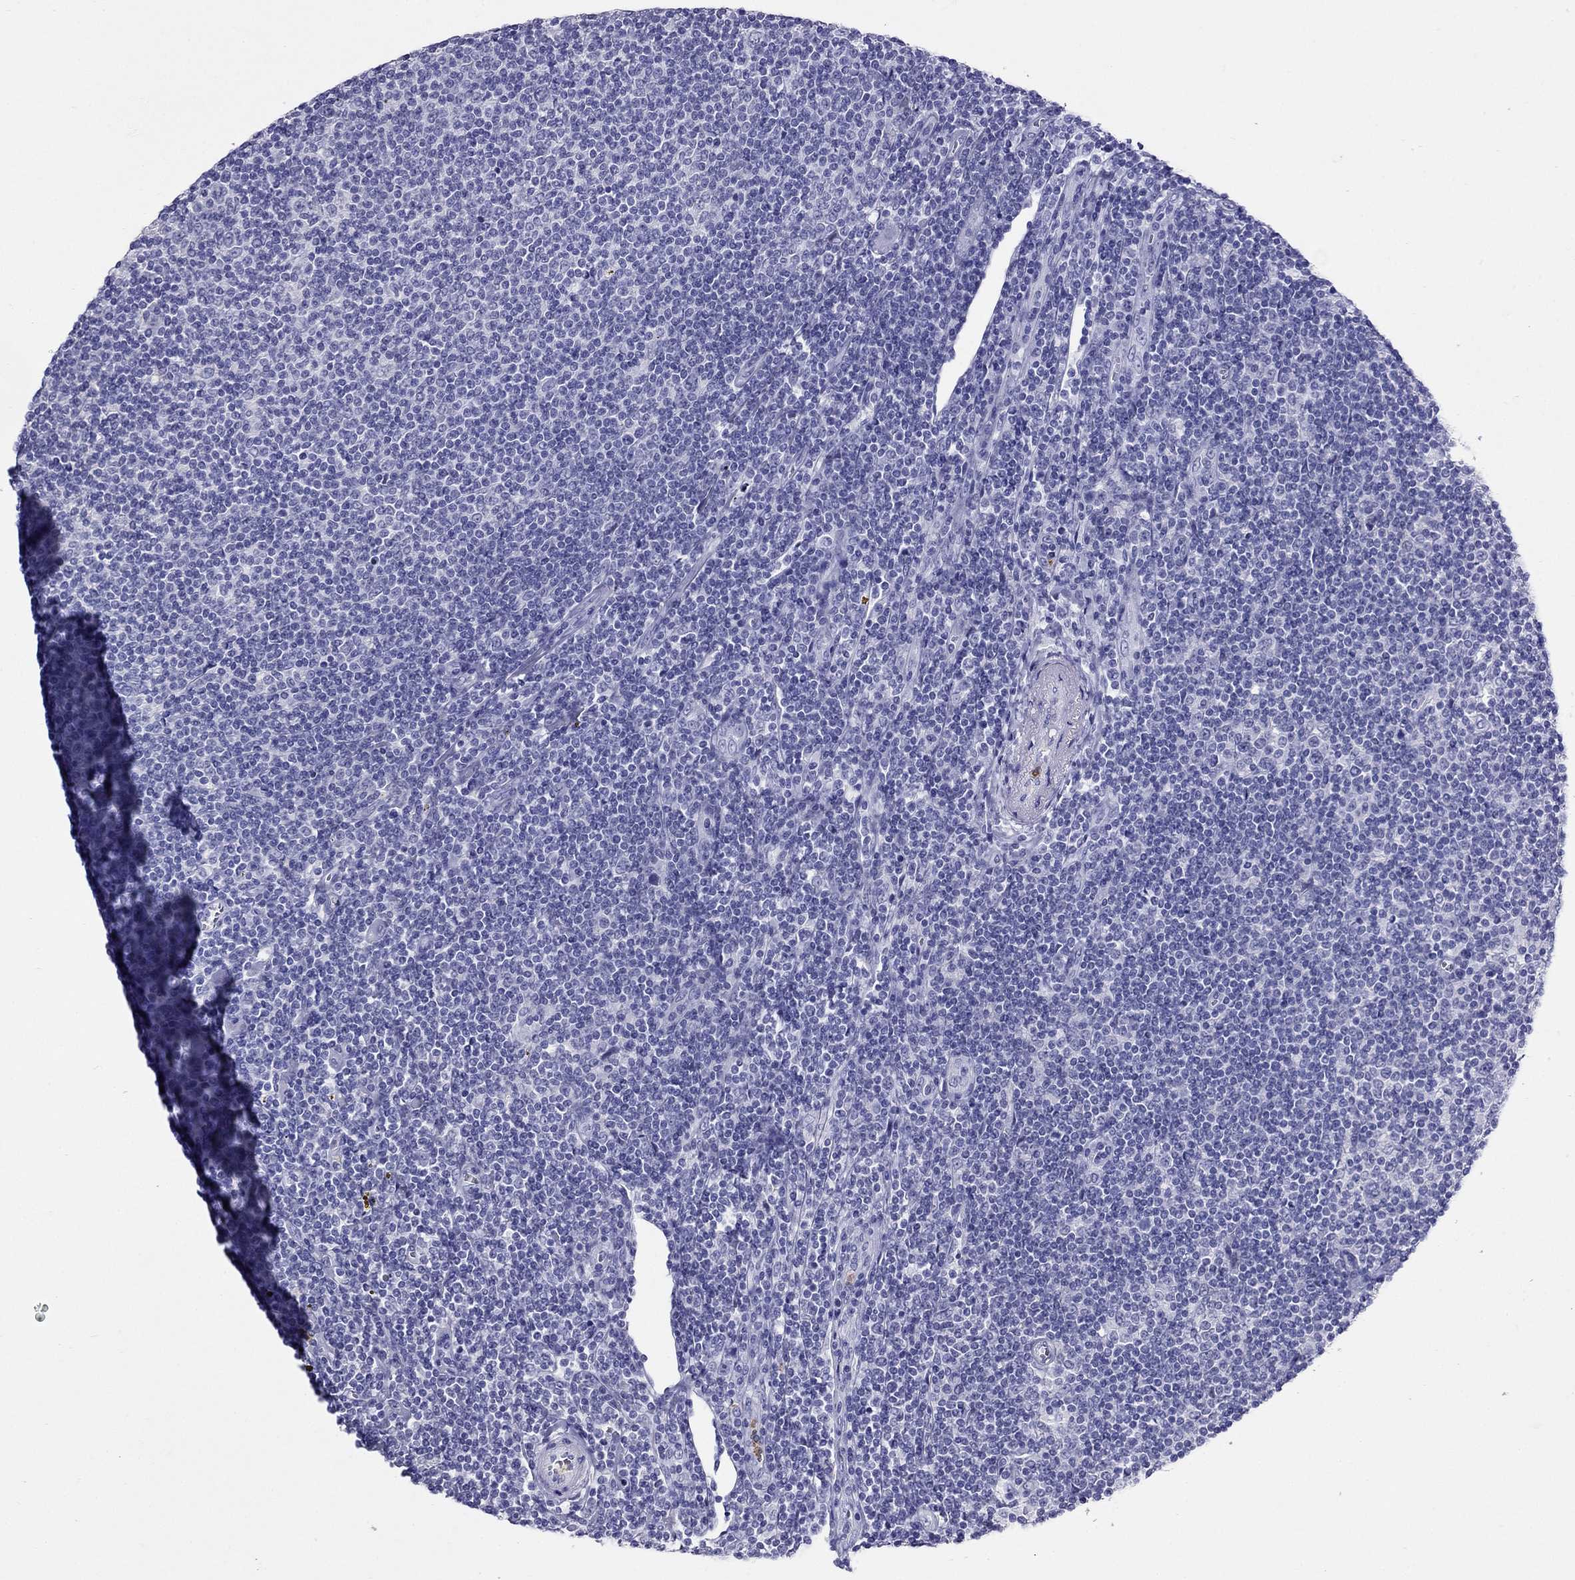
{"staining": {"intensity": "negative", "quantity": "none", "location": "none"}, "tissue": "lymphoma", "cell_type": "Tumor cells", "image_type": "cancer", "snomed": [{"axis": "morphology", "description": "Hodgkin's disease, NOS"}, {"axis": "topography", "description": "Lymph node"}], "caption": "Immunohistochemical staining of Hodgkin's disease shows no significant positivity in tumor cells.", "gene": "PPP1R36", "patient": {"sex": "male", "age": 40}}